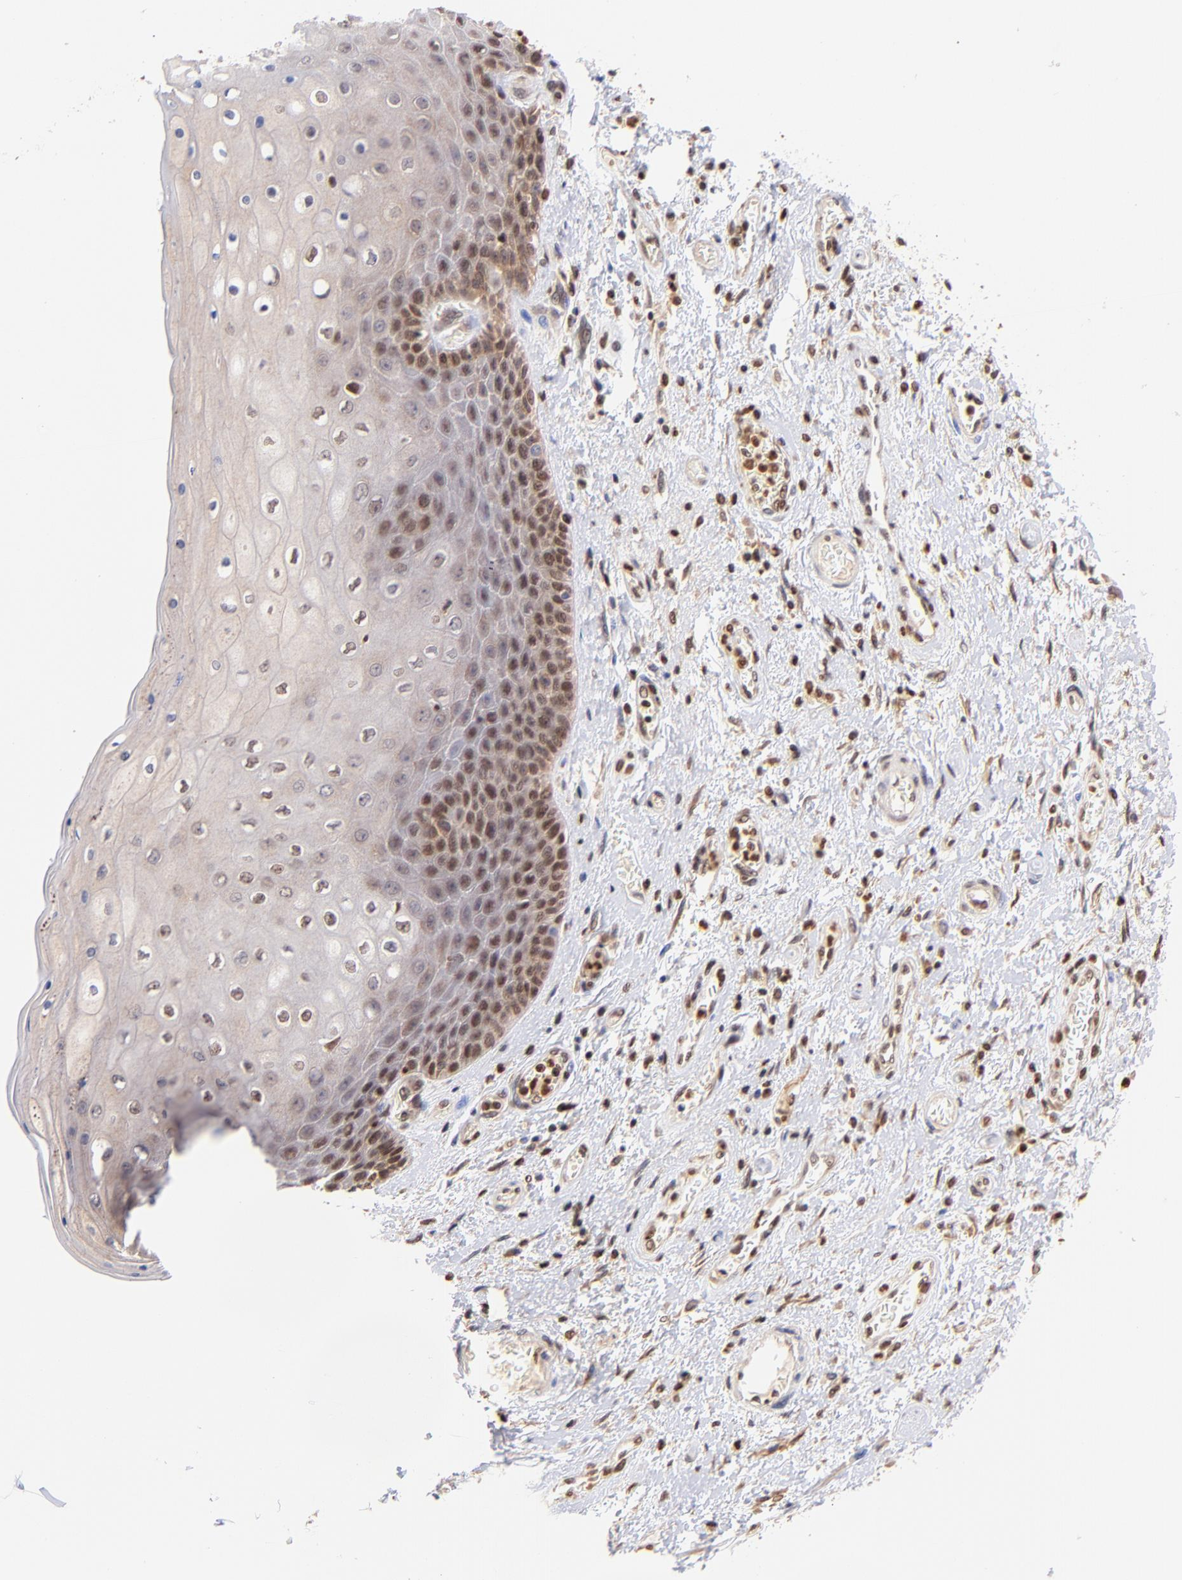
{"staining": {"intensity": "moderate", "quantity": "25%-75%", "location": "cytoplasmic/membranous,nuclear"}, "tissue": "skin", "cell_type": "Epidermal cells", "image_type": "normal", "snomed": [{"axis": "morphology", "description": "Normal tissue, NOS"}, {"axis": "topography", "description": "Anal"}], "caption": "An image of skin stained for a protein demonstrates moderate cytoplasmic/membranous,nuclear brown staining in epidermal cells. The protein is stained brown, and the nuclei are stained in blue (DAB IHC with brightfield microscopy, high magnification).", "gene": "WDR25", "patient": {"sex": "female", "age": 46}}